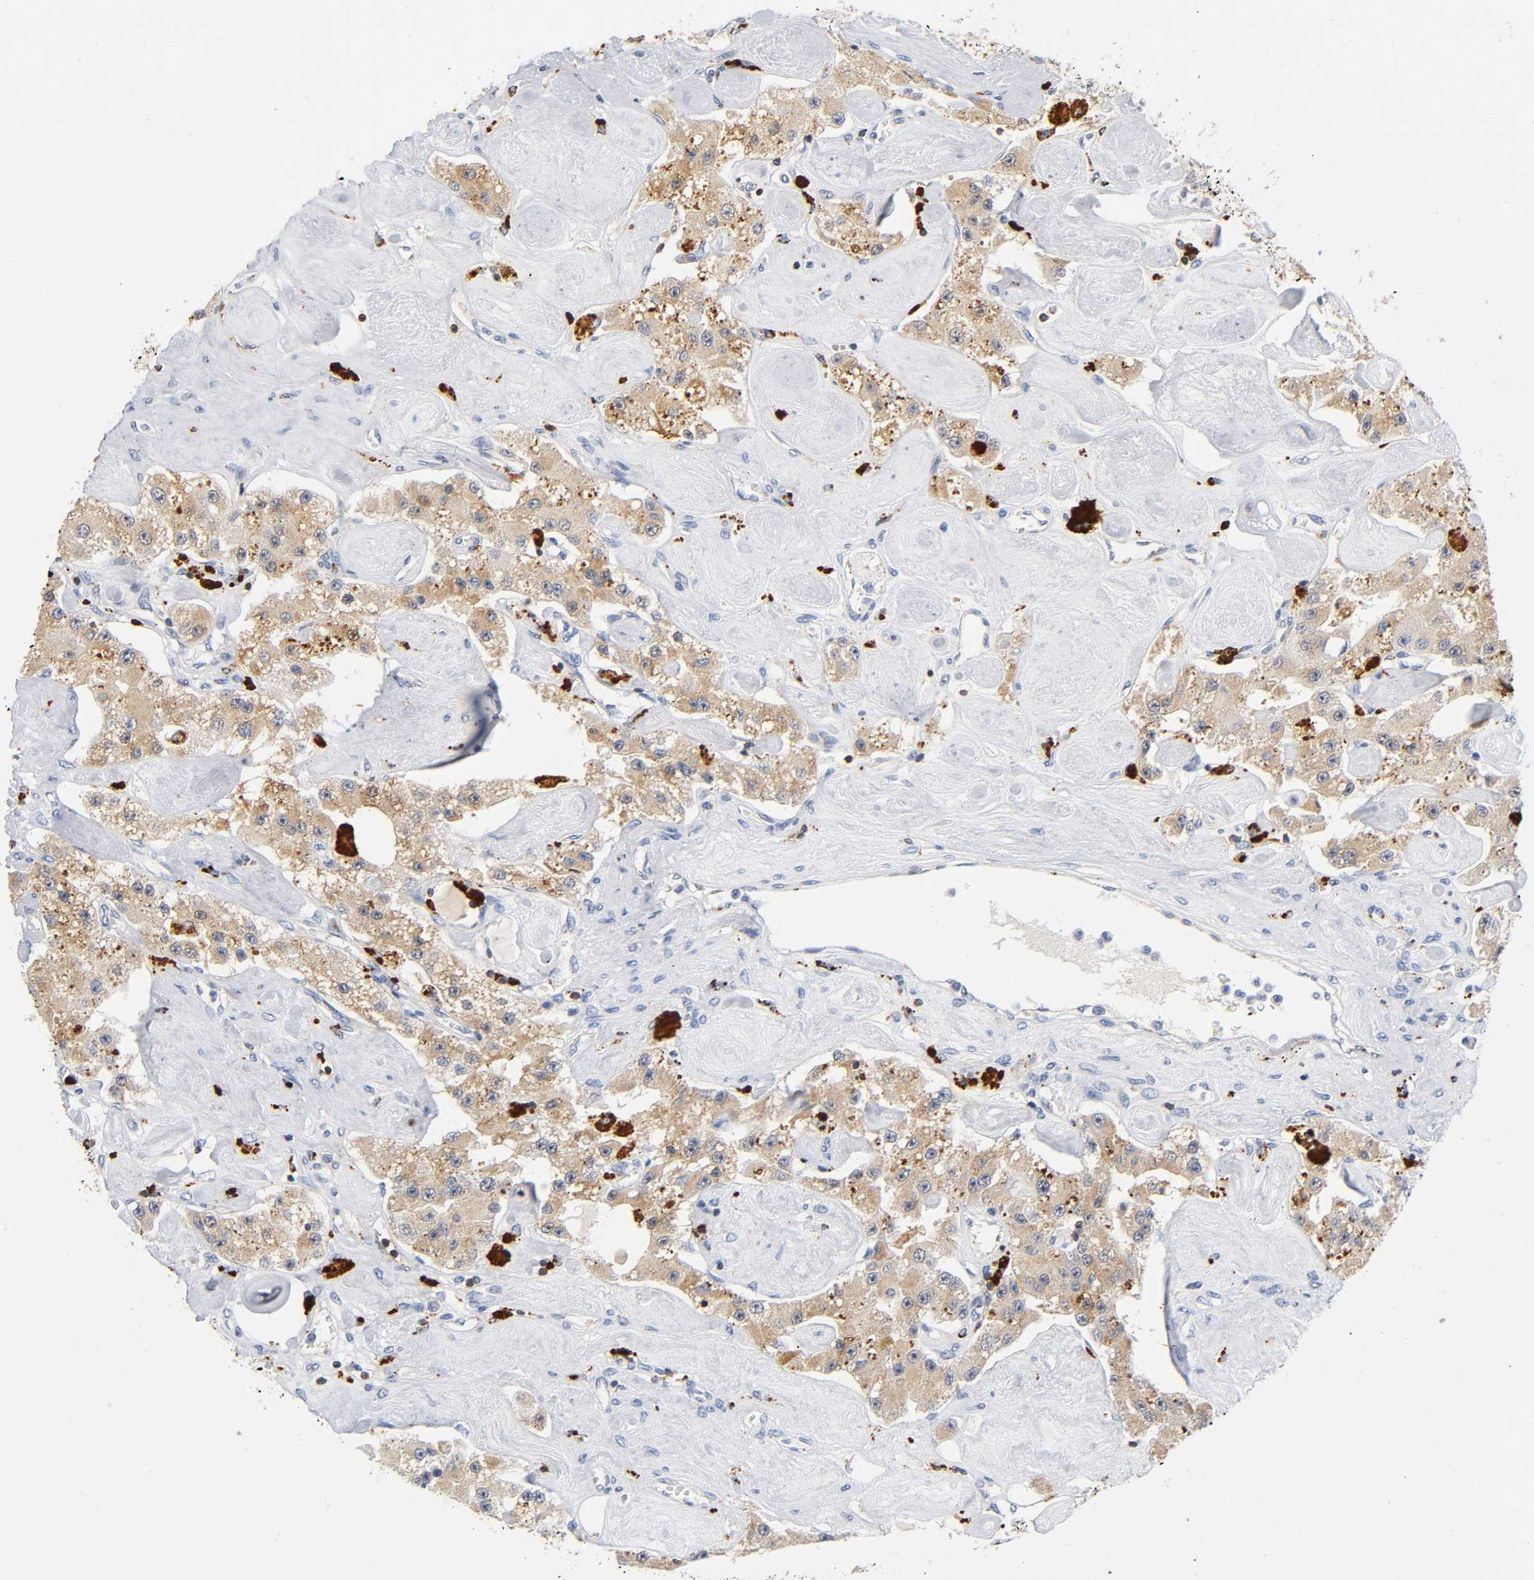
{"staining": {"intensity": "moderate", "quantity": ">75%", "location": "cytoplasmic/membranous"}, "tissue": "carcinoid", "cell_type": "Tumor cells", "image_type": "cancer", "snomed": [{"axis": "morphology", "description": "Carcinoid, malignant, NOS"}, {"axis": "topography", "description": "Pancreas"}], "caption": "Protein expression analysis of carcinoid (malignant) demonstrates moderate cytoplasmic/membranous positivity in about >75% of tumor cells.", "gene": "UCKL1", "patient": {"sex": "male", "age": 41}}